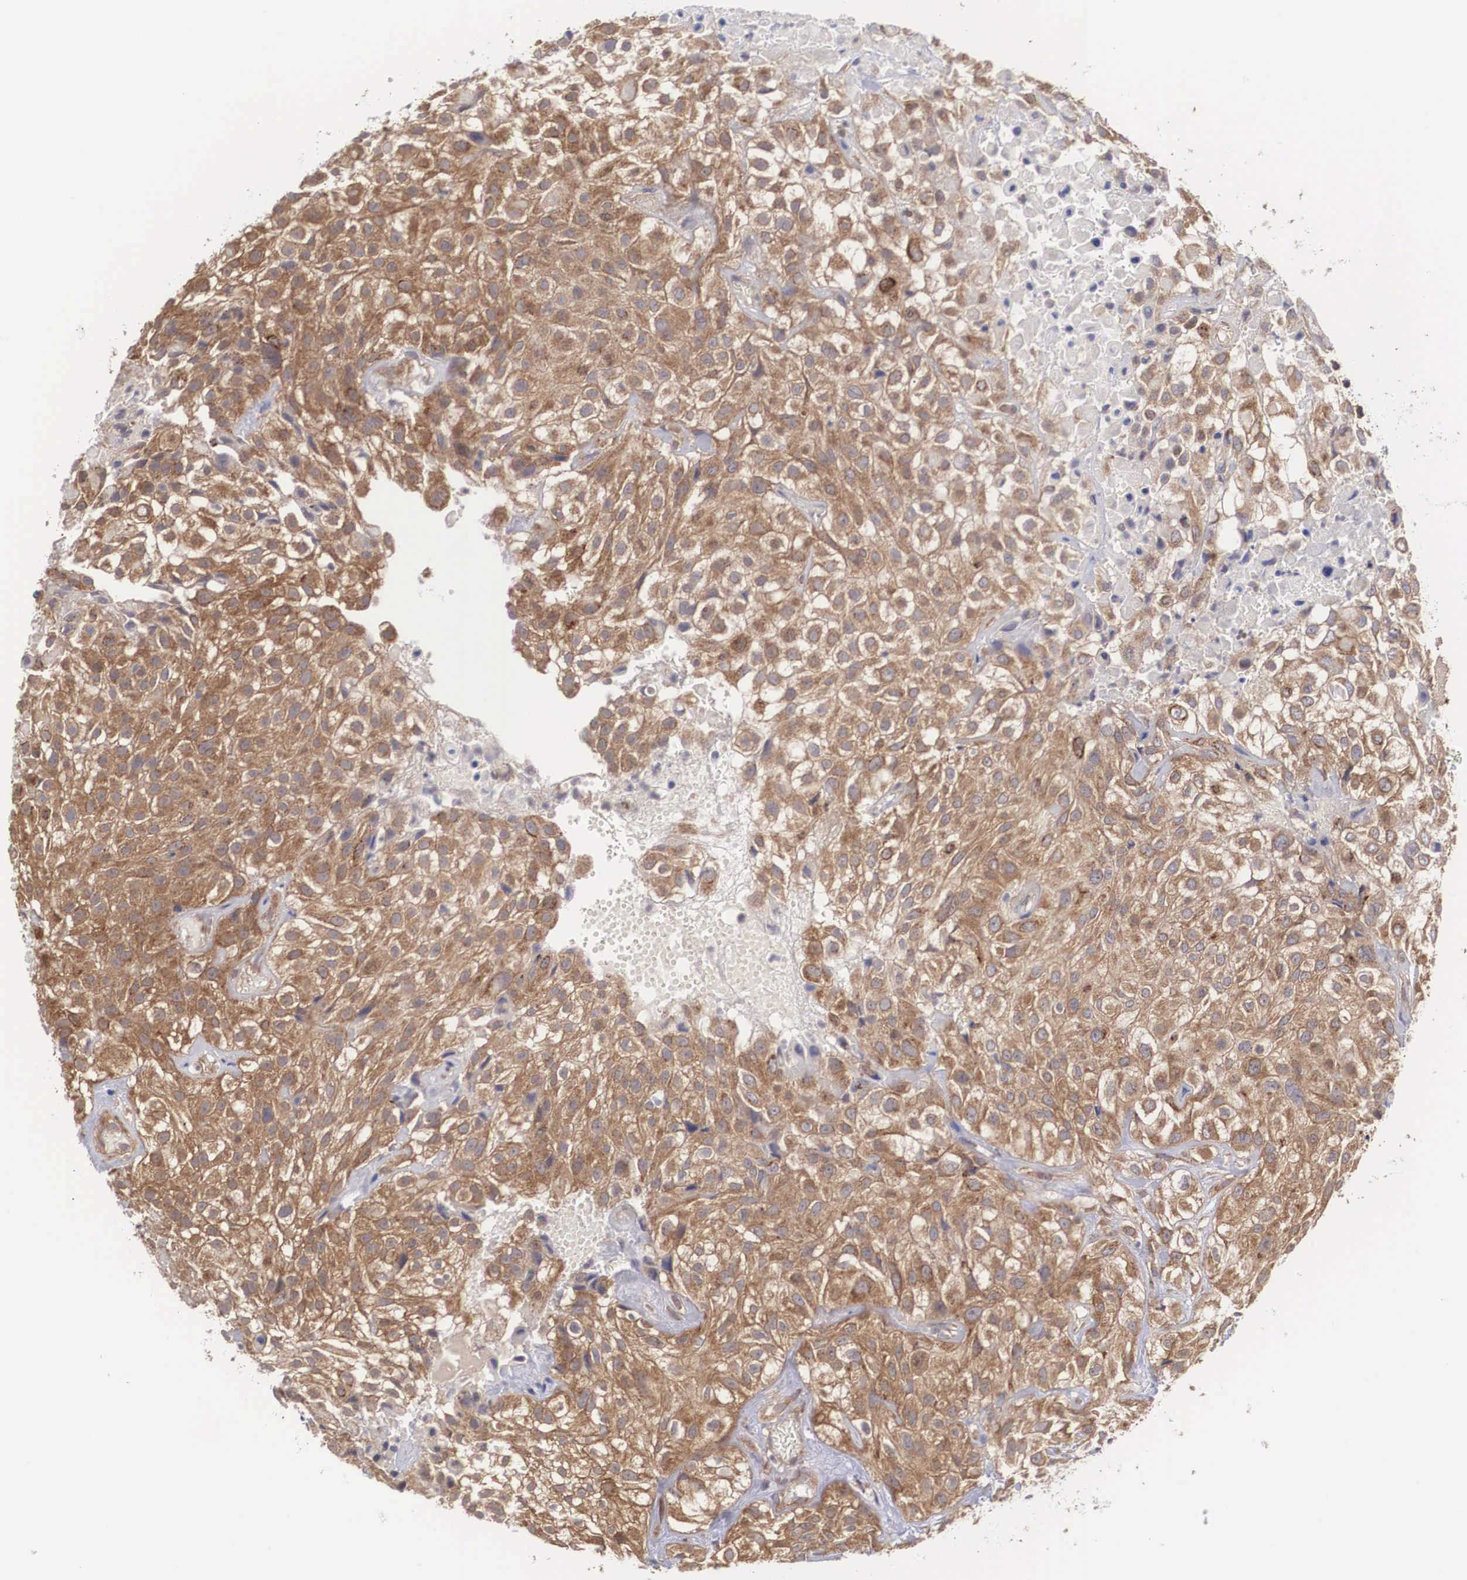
{"staining": {"intensity": "strong", "quantity": ">75%", "location": "cytoplasmic/membranous"}, "tissue": "urothelial cancer", "cell_type": "Tumor cells", "image_type": "cancer", "snomed": [{"axis": "morphology", "description": "Urothelial carcinoma, High grade"}, {"axis": "topography", "description": "Urinary bladder"}], "caption": "A histopathology image of urothelial cancer stained for a protein shows strong cytoplasmic/membranous brown staining in tumor cells. (brown staining indicates protein expression, while blue staining denotes nuclei).", "gene": "DHRS1", "patient": {"sex": "male", "age": 56}}